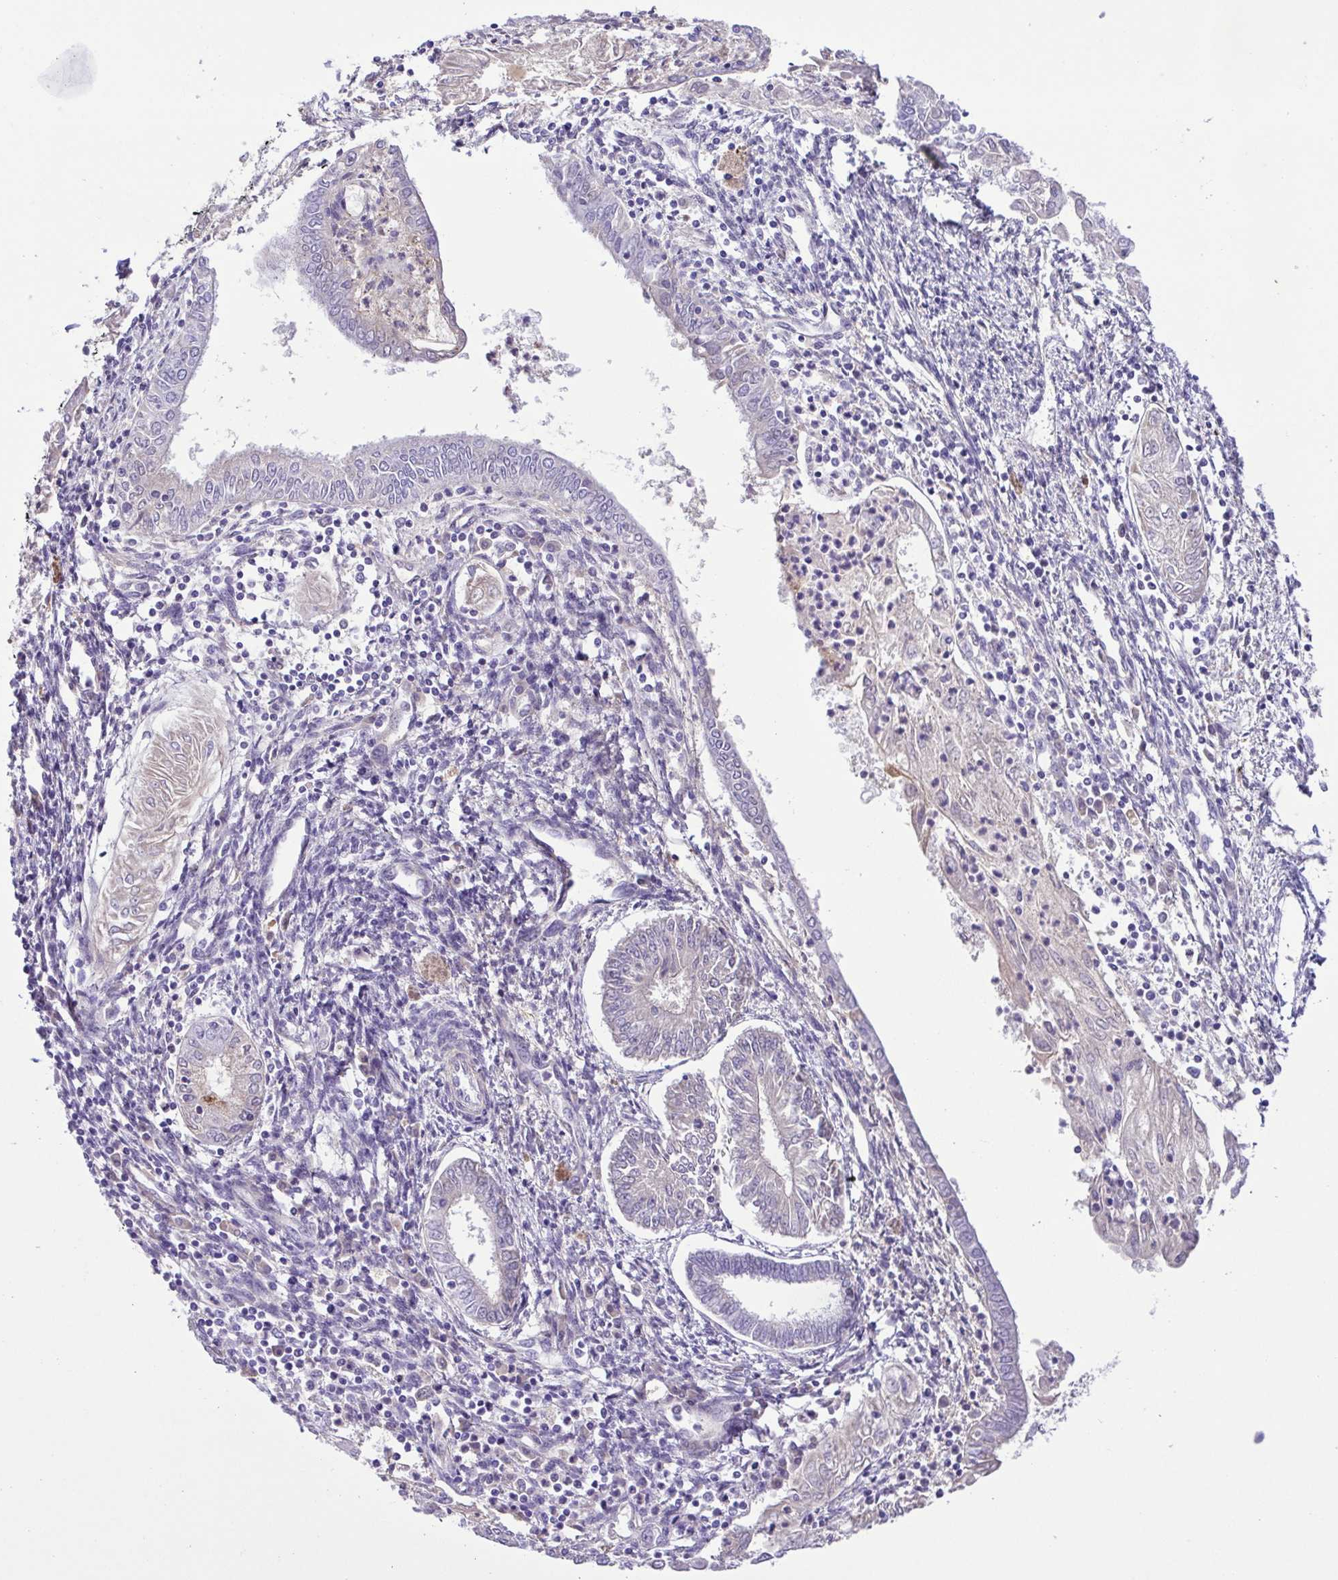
{"staining": {"intensity": "negative", "quantity": "none", "location": "none"}, "tissue": "endometrial cancer", "cell_type": "Tumor cells", "image_type": "cancer", "snomed": [{"axis": "morphology", "description": "Adenocarcinoma, NOS"}, {"axis": "topography", "description": "Endometrium"}], "caption": "The image demonstrates no significant expression in tumor cells of endometrial cancer. The staining is performed using DAB (3,3'-diaminobenzidine) brown chromogen with nuclei counter-stained in using hematoxylin.", "gene": "IGFL1", "patient": {"sex": "female", "age": 68}}